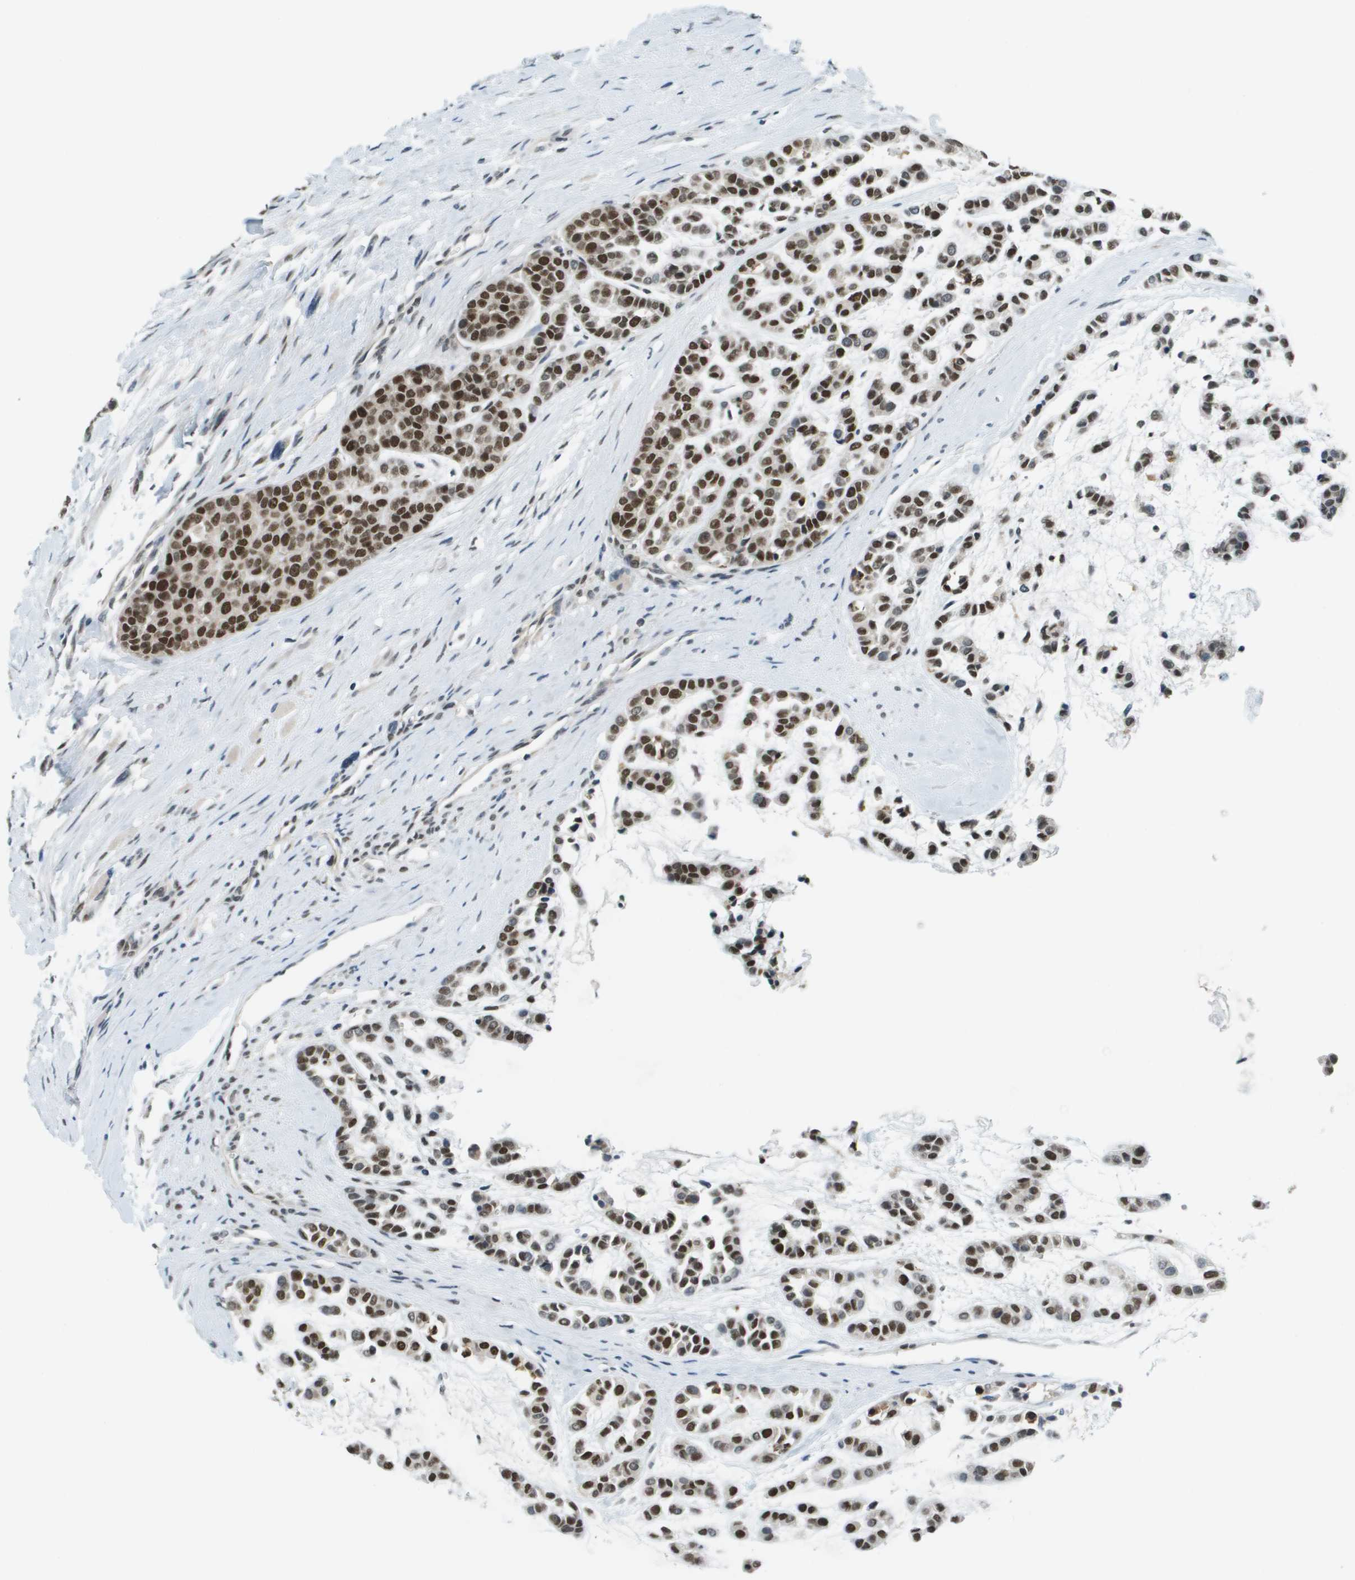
{"staining": {"intensity": "strong", "quantity": ">75%", "location": "nuclear"}, "tissue": "head and neck cancer", "cell_type": "Tumor cells", "image_type": "cancer", "snomed": [{"axis": "morphology", "description": "Adenocarcinoma, NOS"}, {"axis": "morphology", "description": "Adenoma, NOS"}, {"axis": "topography", "description": "Head-Neck"}], "caption": "High-power microscopy captured an immunohistochemistry (IHC) photomicrograph of head and neck cancer, revealing strong nuclear positivity in about >75% of tumor cells.", "gene": "CBX5", "patient": {"sex": "female", "age": 55}}